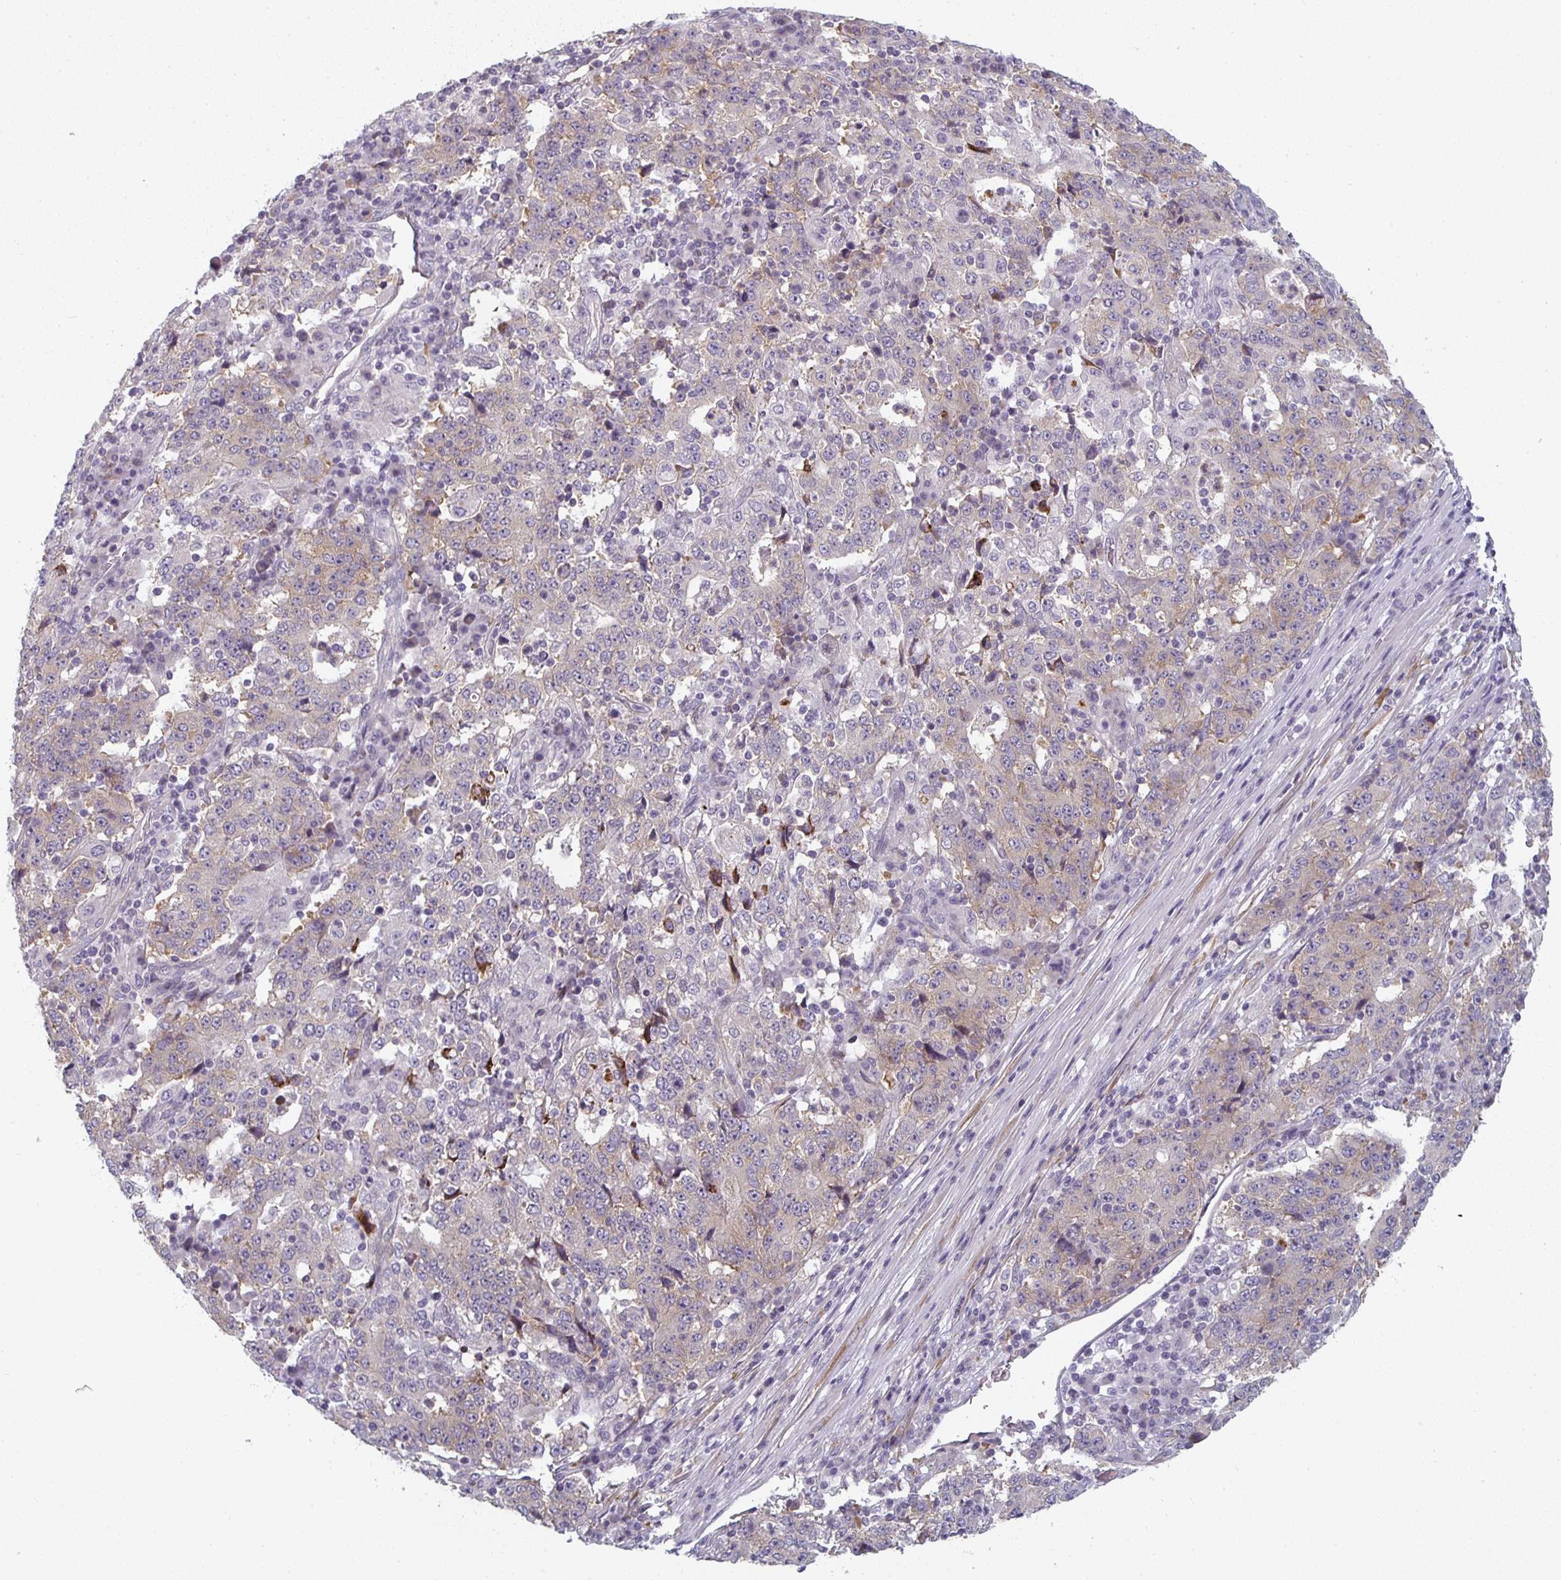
{"staining": {"intensity": "weak", "quantity": "<25%", "location": "cytoplasmic/membranous"}, "tissue": "stomach cancer", "cell_type": "Tumor cells", "image_type": "cancer", "snomed": [{"axis": "morphology", "description": "Adenocarcinoma, NOS"}, {"axis": "topography", "description": "Stomach"}], "caption": "A histopathology image of human stomach cancer is negative for staining in tumor cells.", "gene": "CTHRC1", "patient": {"sex": "male", "age": 59}}